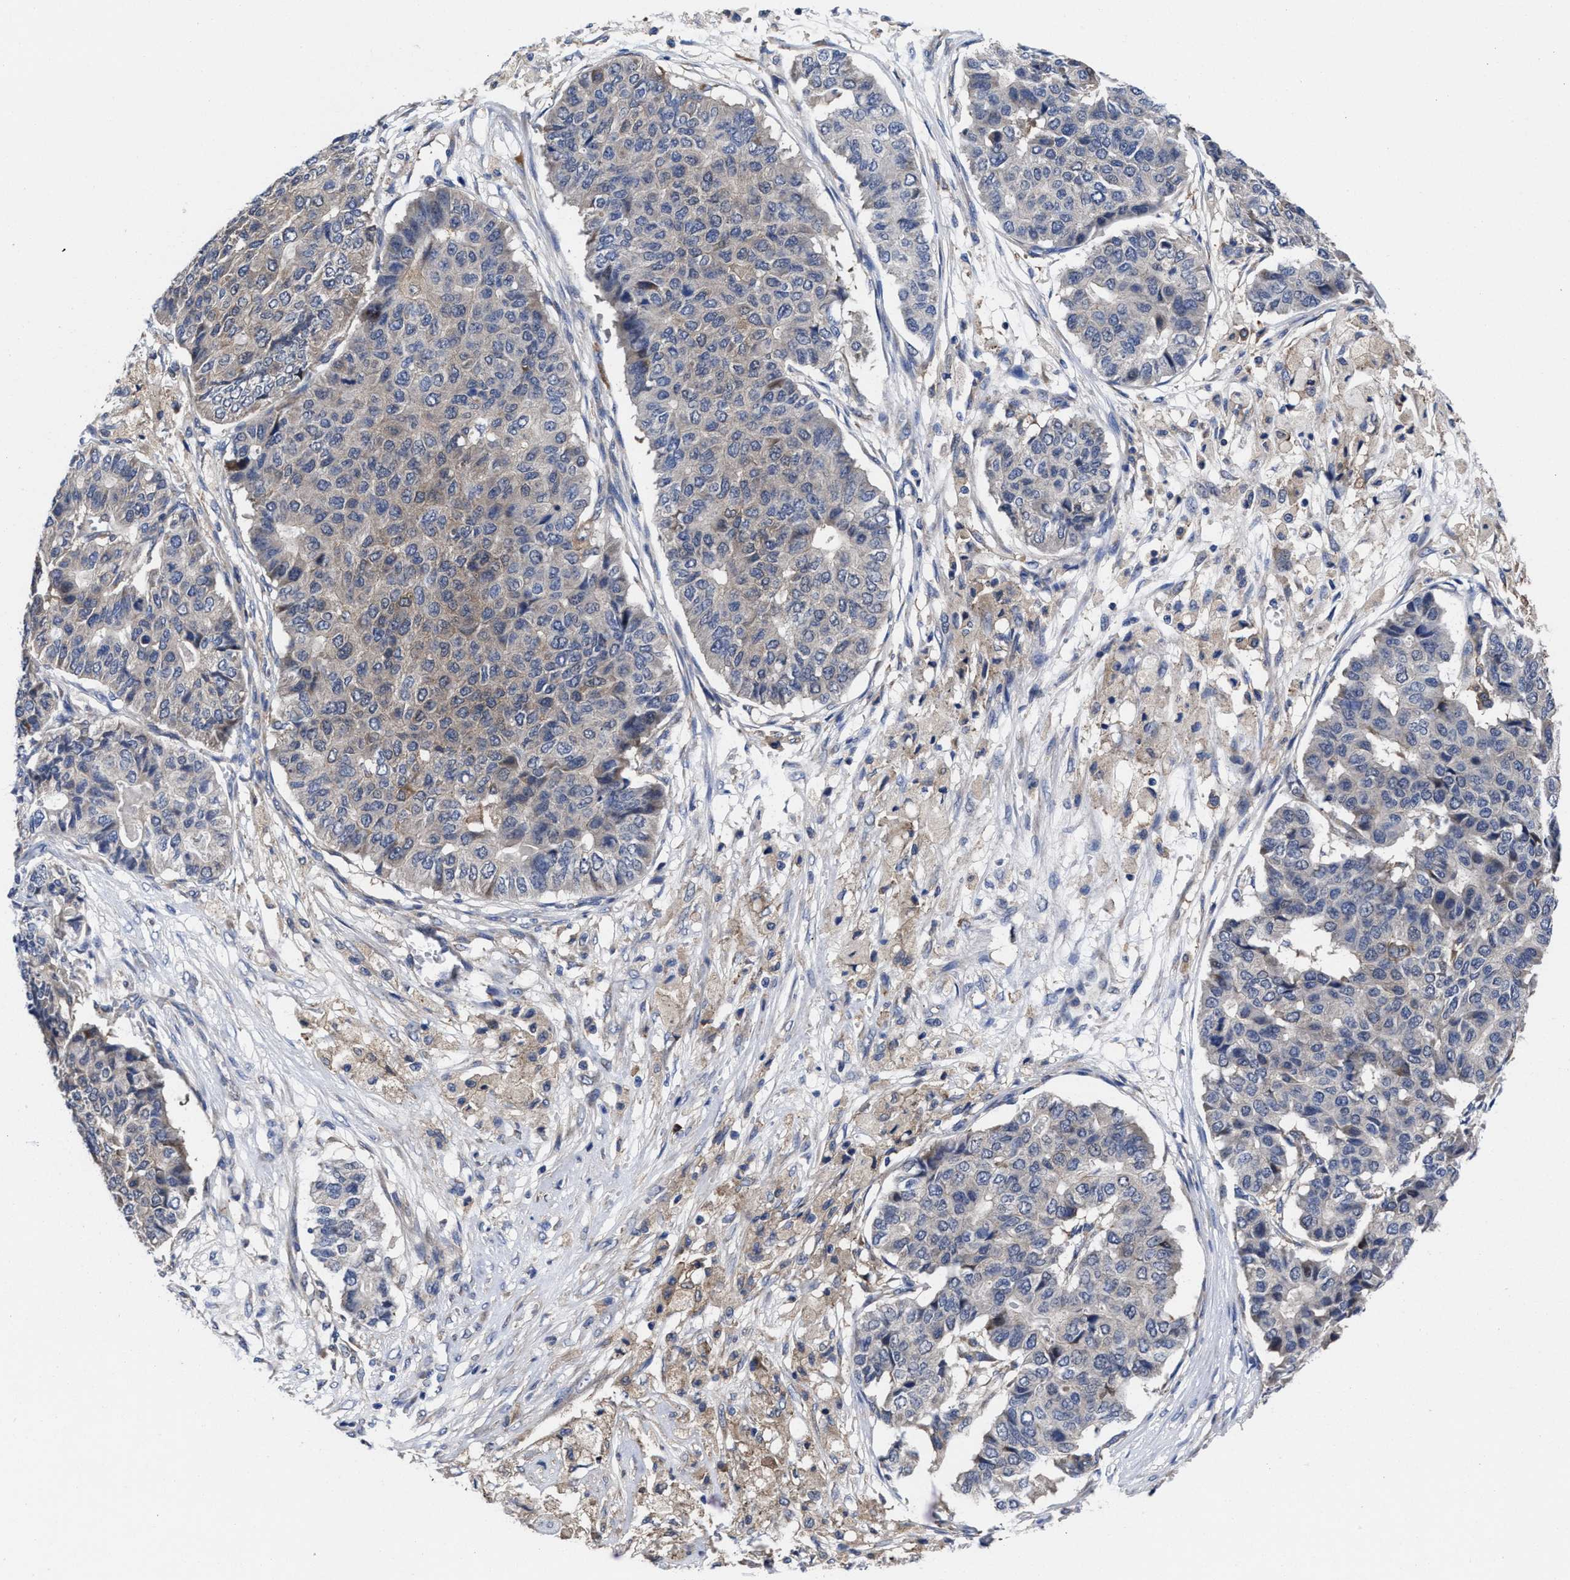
{"staining": {"intensity": "moderate", "quantity": "25%-75%", "location": "cytoplasmic/membranous"}, "tissue": "pancreatic cancer", "cell_type": "Tumor cells", "image_type": "cancer", "snomed": [{"axis": "morphology", "description": "Adenocarcinoma, NOS"}, {"axis": "topography", "description": "Pancreas"}], "caption": "Immunohistochemistry micrograph of neoplastic tissue: pancreatic adenocarcinoma stained using IHC reveals medium levels of moderate protein expression localized specifically in the cytoplasmic/membranous of tumor cells, appearing as a cytoplasmic/membranous brown color.", "gene": "TXNDC17", "patient": {"sex": "male", "age": 50}}